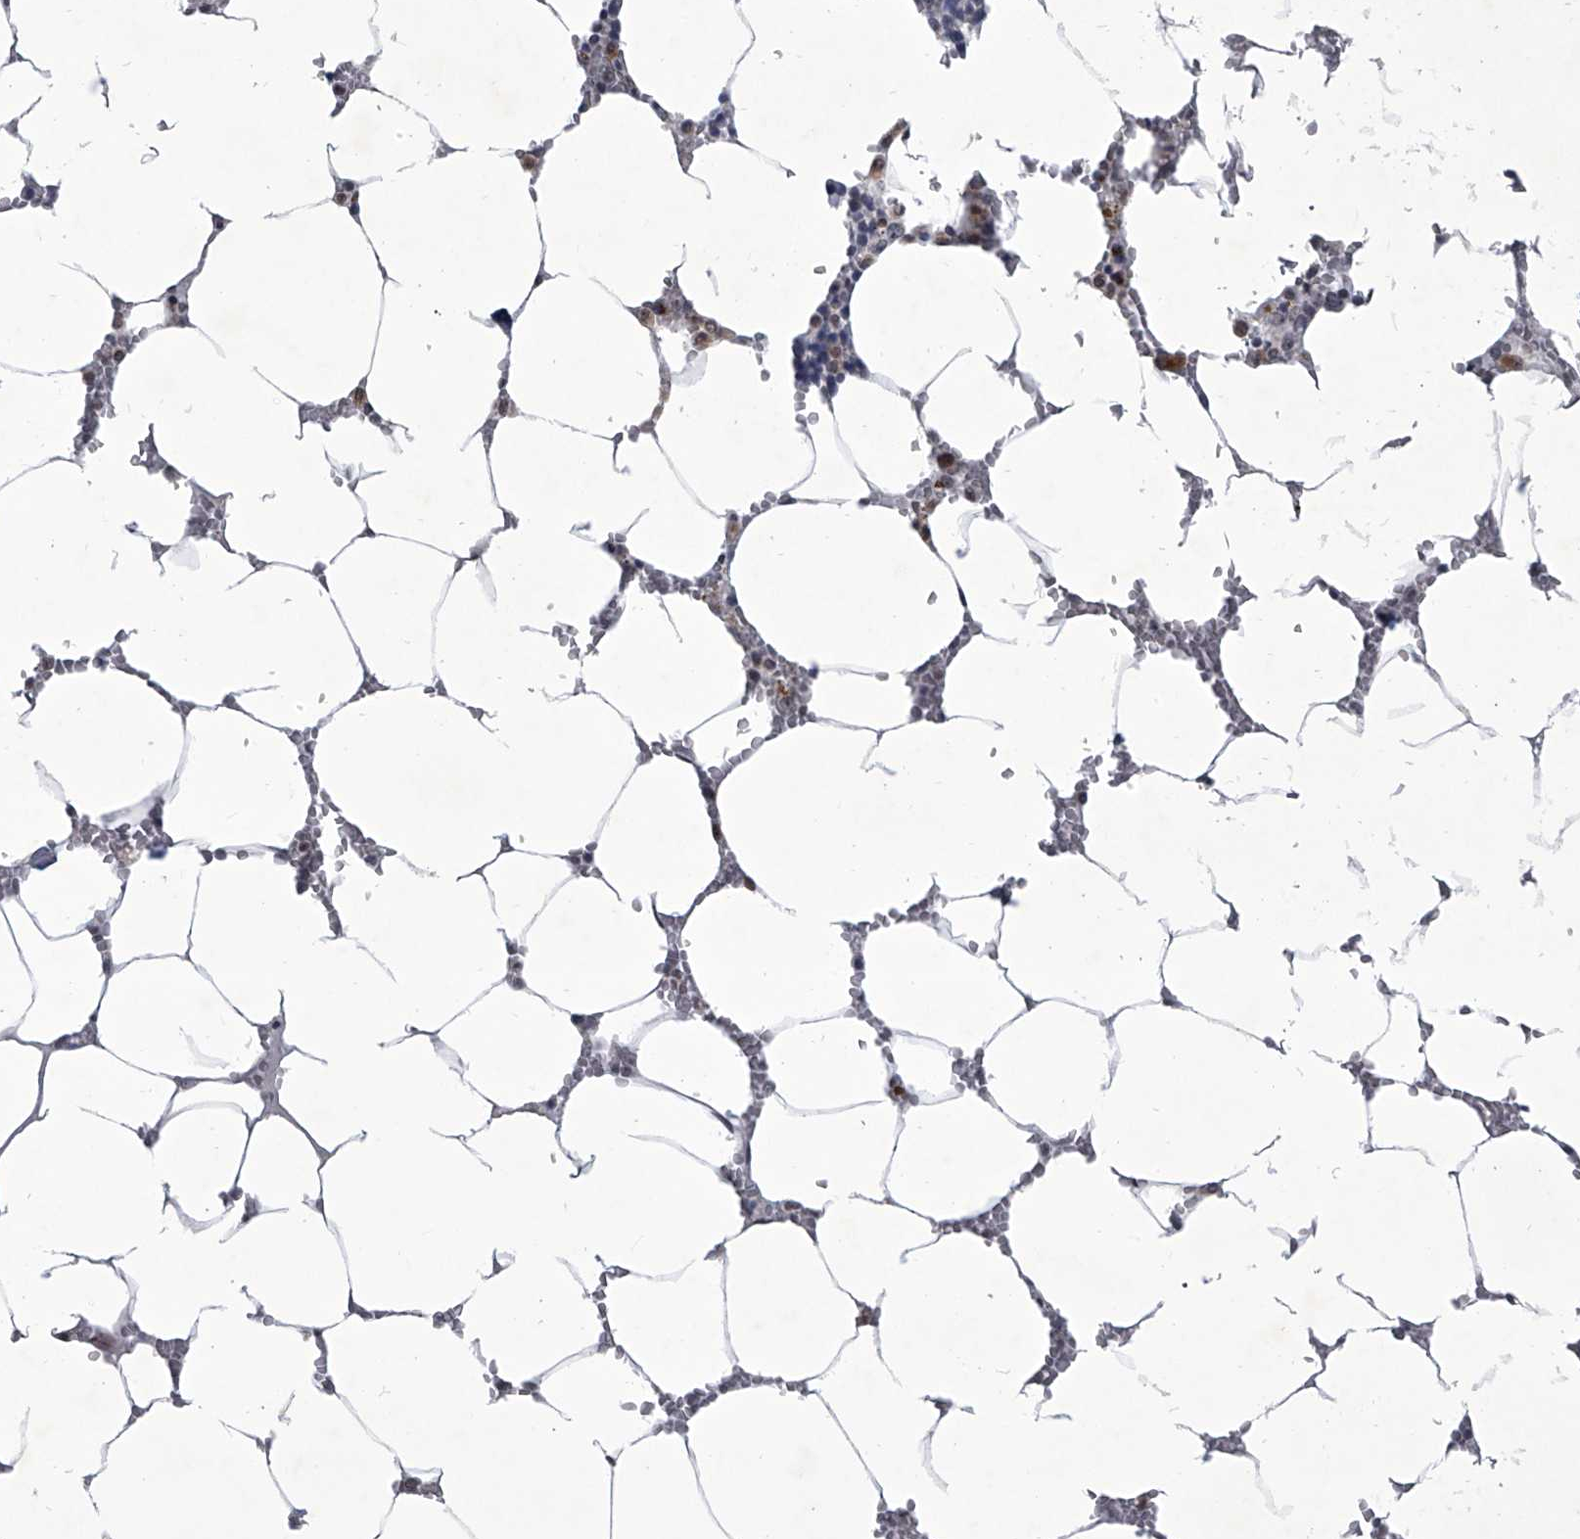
{"staining": {"intensity": "moderate", "quantity": "25%-75%", "location": "nuclear"}, "tissue": "bone marrow", "cell_type": "Hematopoietic cells", "image_type": "normal", "snomed": [{"axis": "morphology", "description": "Normal tissue, NOS"}, {"axis": "topography", "description": "Bone marrow"}], "caption": "Human bone marrow stained for a protein (brown) displays moderate nuclear positive expression in approximately 25%-75% of hematopoietic cells.", "gene": "MLLT1", "patient": {"sex": "male", "age": 70}}